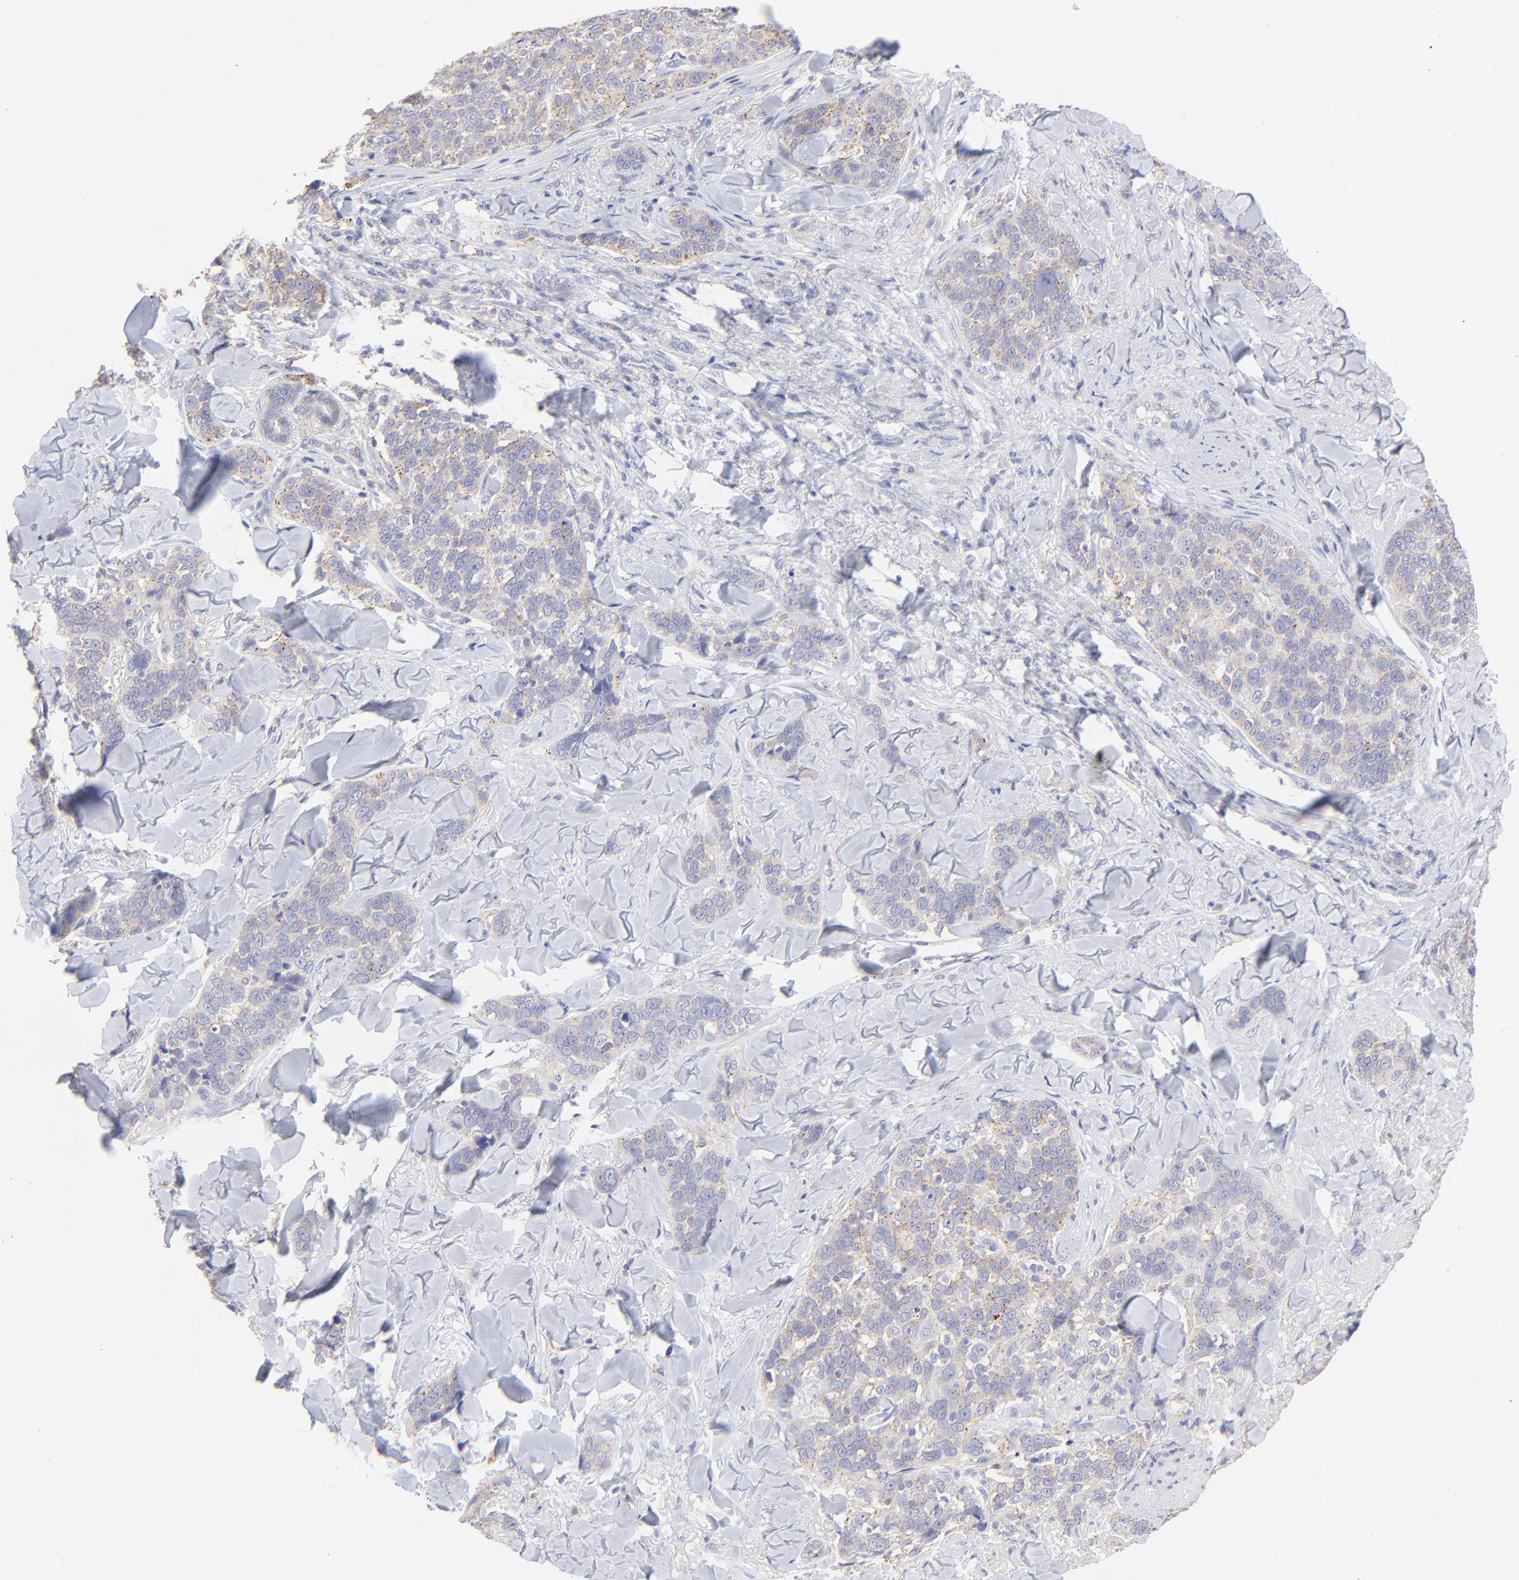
{"staining": {"intensity": "weak", "quantity": ">75%", "location": "cytoplasmic/membranous"}, "tissue": "skin cancer", "cell_type": "Tumor cells", "image_type": "cancer", "snomed": [{"axis": "morphology", "description": "Normal tissue, NOS"}, {"axis": "morphology", "description": "Squamous cell carcinoma, NOS"}, {"axis": "topography", "description": "Skin"}], "caption": "A brown stain shows weak cytoplasmic/membranous expression of a protein in human squamous cell carcinoma (skin) tumor cells.", "gene": "LHFPL1", "patient": {"sex": "female", "age": 83}}